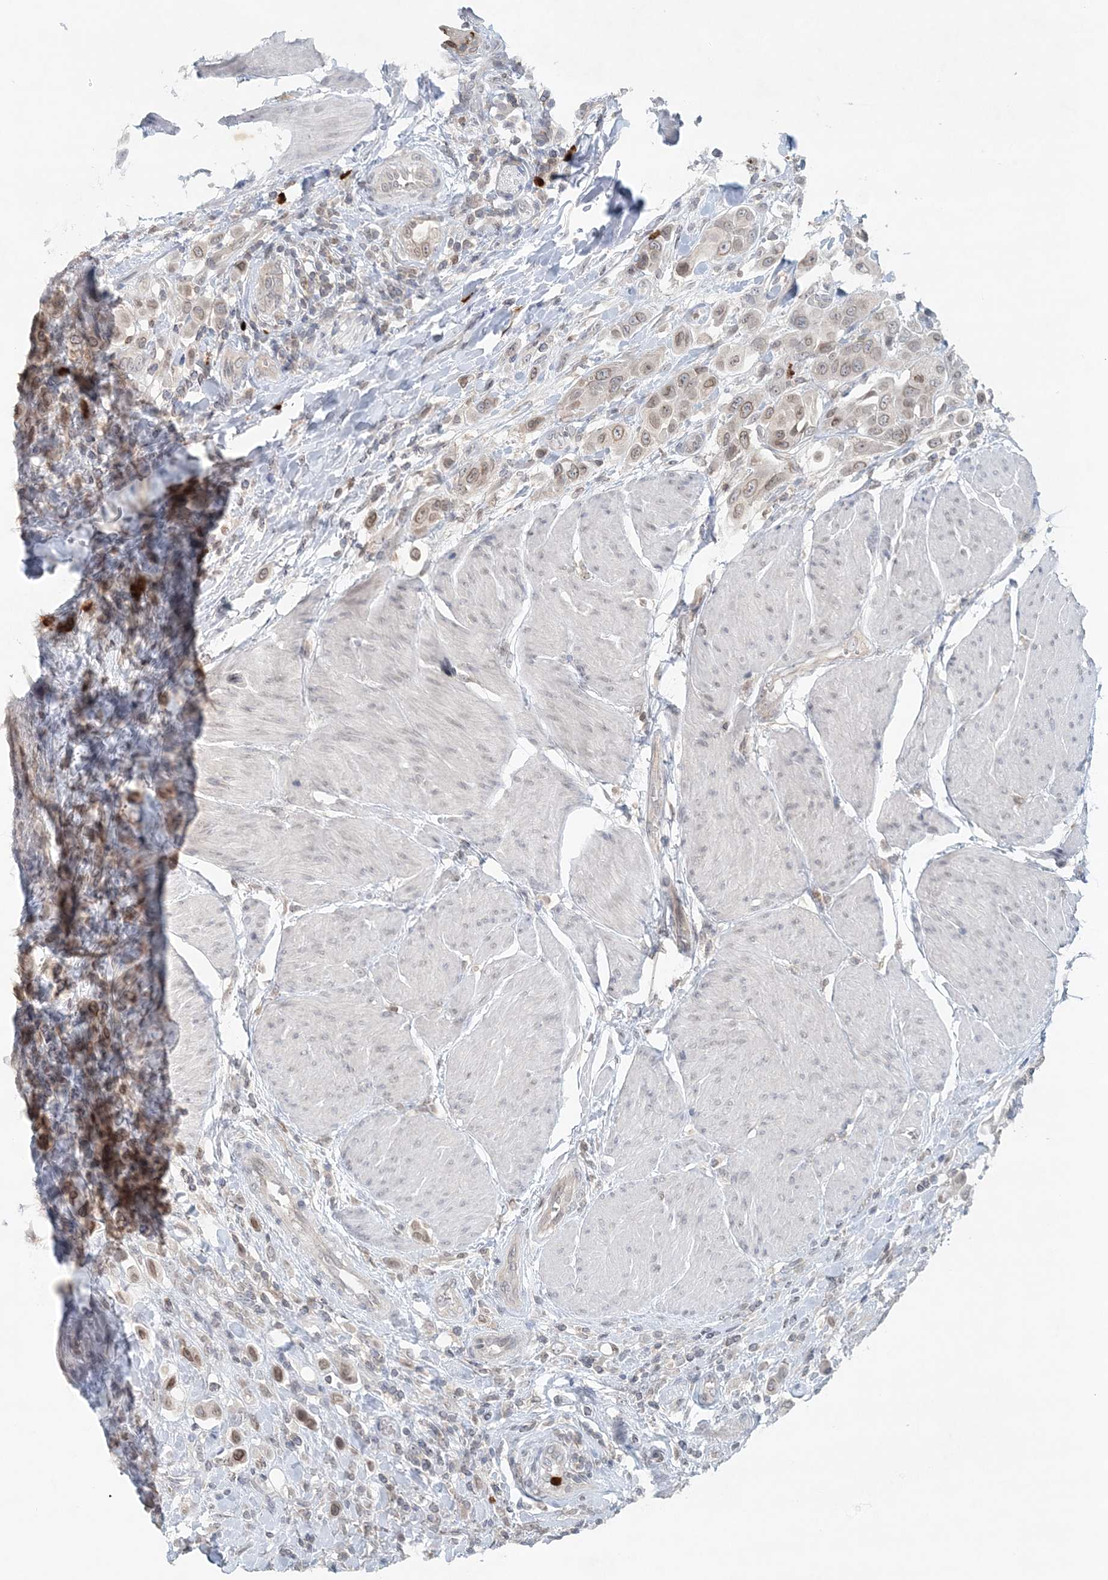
{"staining": {"intensity": "weak", "quantity": ">75%", "location": "cytoplasmic/membranous,nuclear"}, "tissue": "urothelial cancer", "cell_type": "Tumor cells", "image_type": "cancer", "snomed": [{"axis": "morphology", "description": "Urothelial carcinoma, High grade"}, {"axis": "topography", "description": "Urinary bladder"}], "caption": "Immunohistochemistry (IHC) of urothelial cancer demonstrates low levels of weak cytoplasmic/membranous and nuclear positivity in approximately >75% of tumor cells.", "gene": "NUP54", "patient": {"sex": "male", "age": 50}}